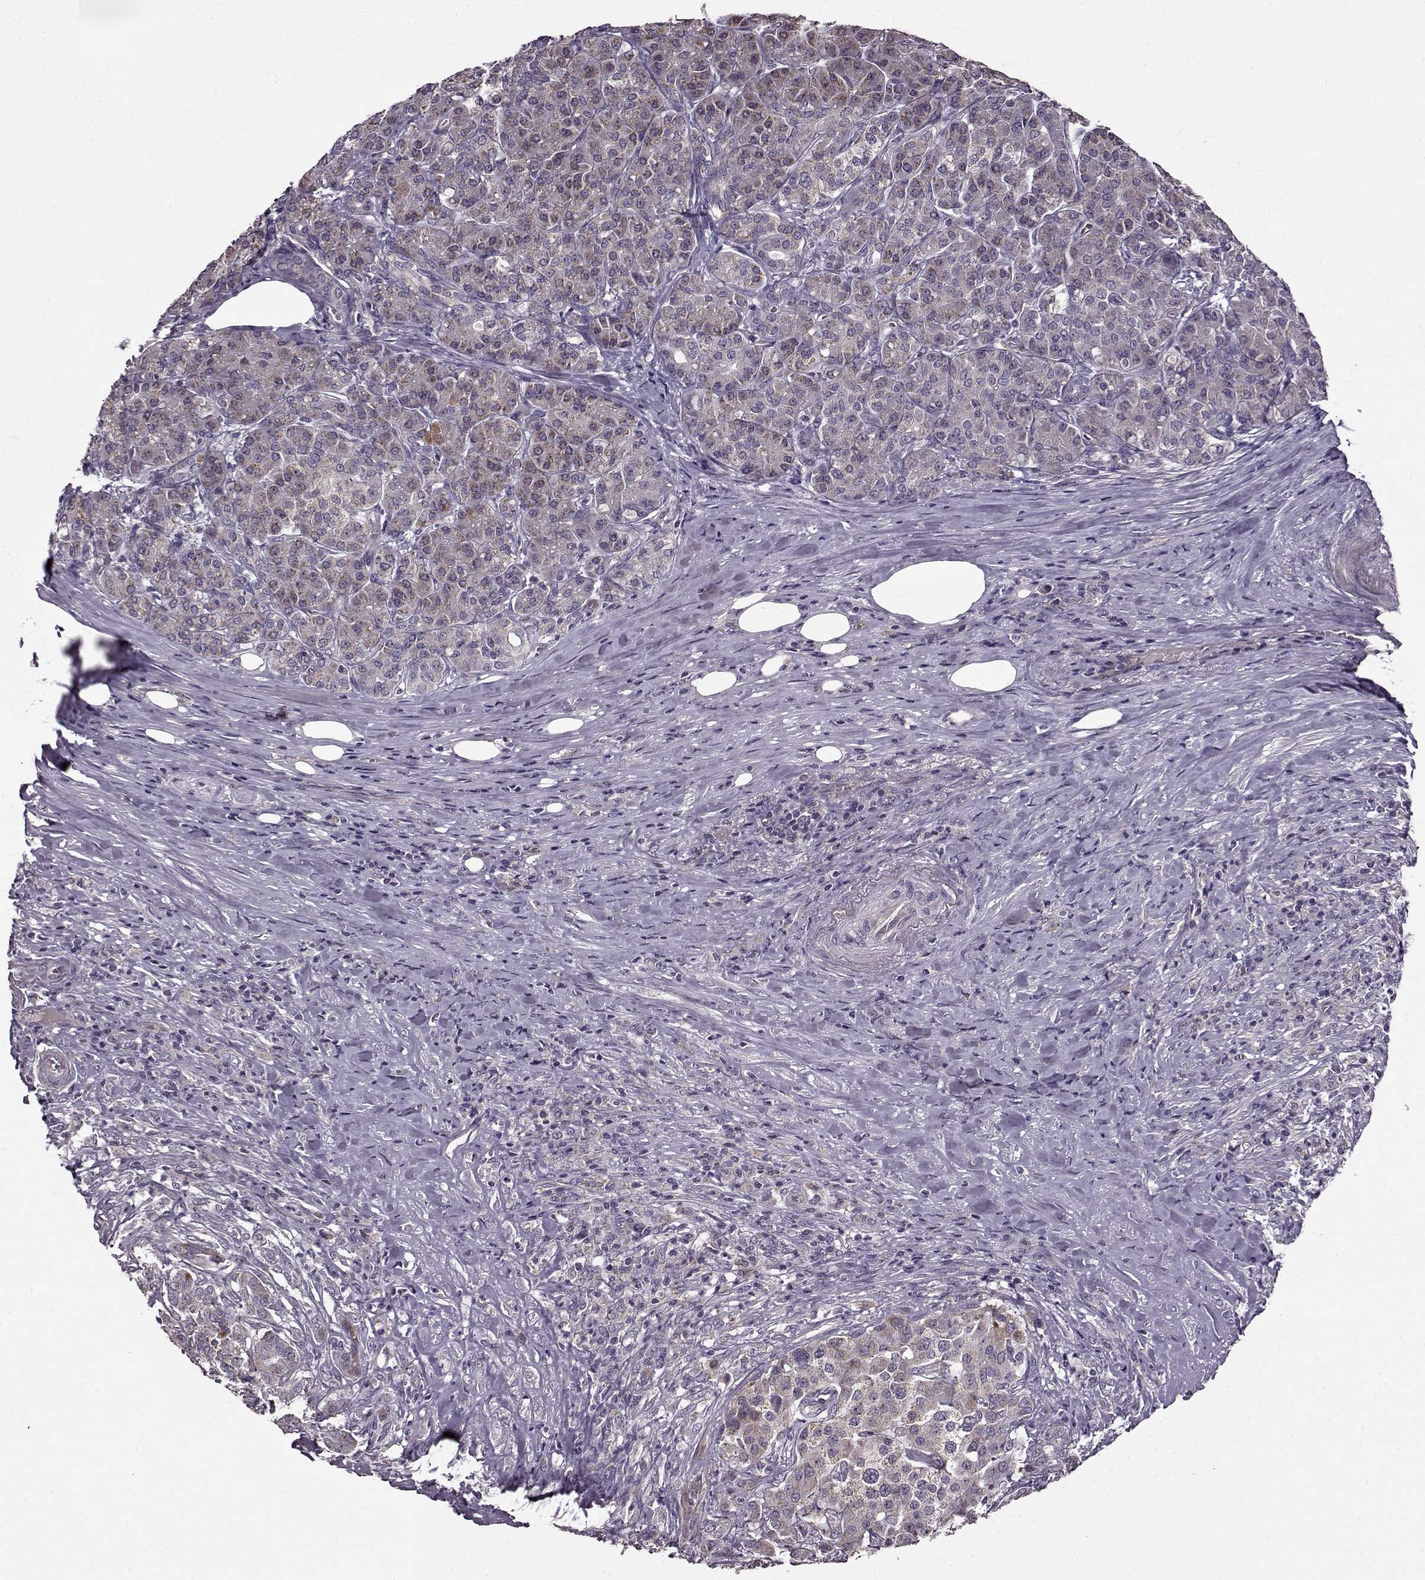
{"staining": {"intensity": "weak", "quantity": "<25%", "location": "cytoplasmic/membranous"}, "tissue": "pancreatic cancer", "cell_type": "Tumor cells", "image_type": "cancer", "snomed": [{"axis": "morphology", "description": "Normal tissue, NOS"}, {"axis": "morphology", "description": "Inflammation, NOS"}, {"axis": "morphology", "description": "Adenocarcinoma, NOS"}, {"axis": "topography", "description": "Pancreas"}], "caption": "Immunohistochemistry (IHC) micrograph of pancreatic cancer (adenocarcinoma) stained for a protein (brown), which reveals no positivity in tumor cells.", "gene": "MTSS1", "patient": {"sex": "male", "age": 57}}